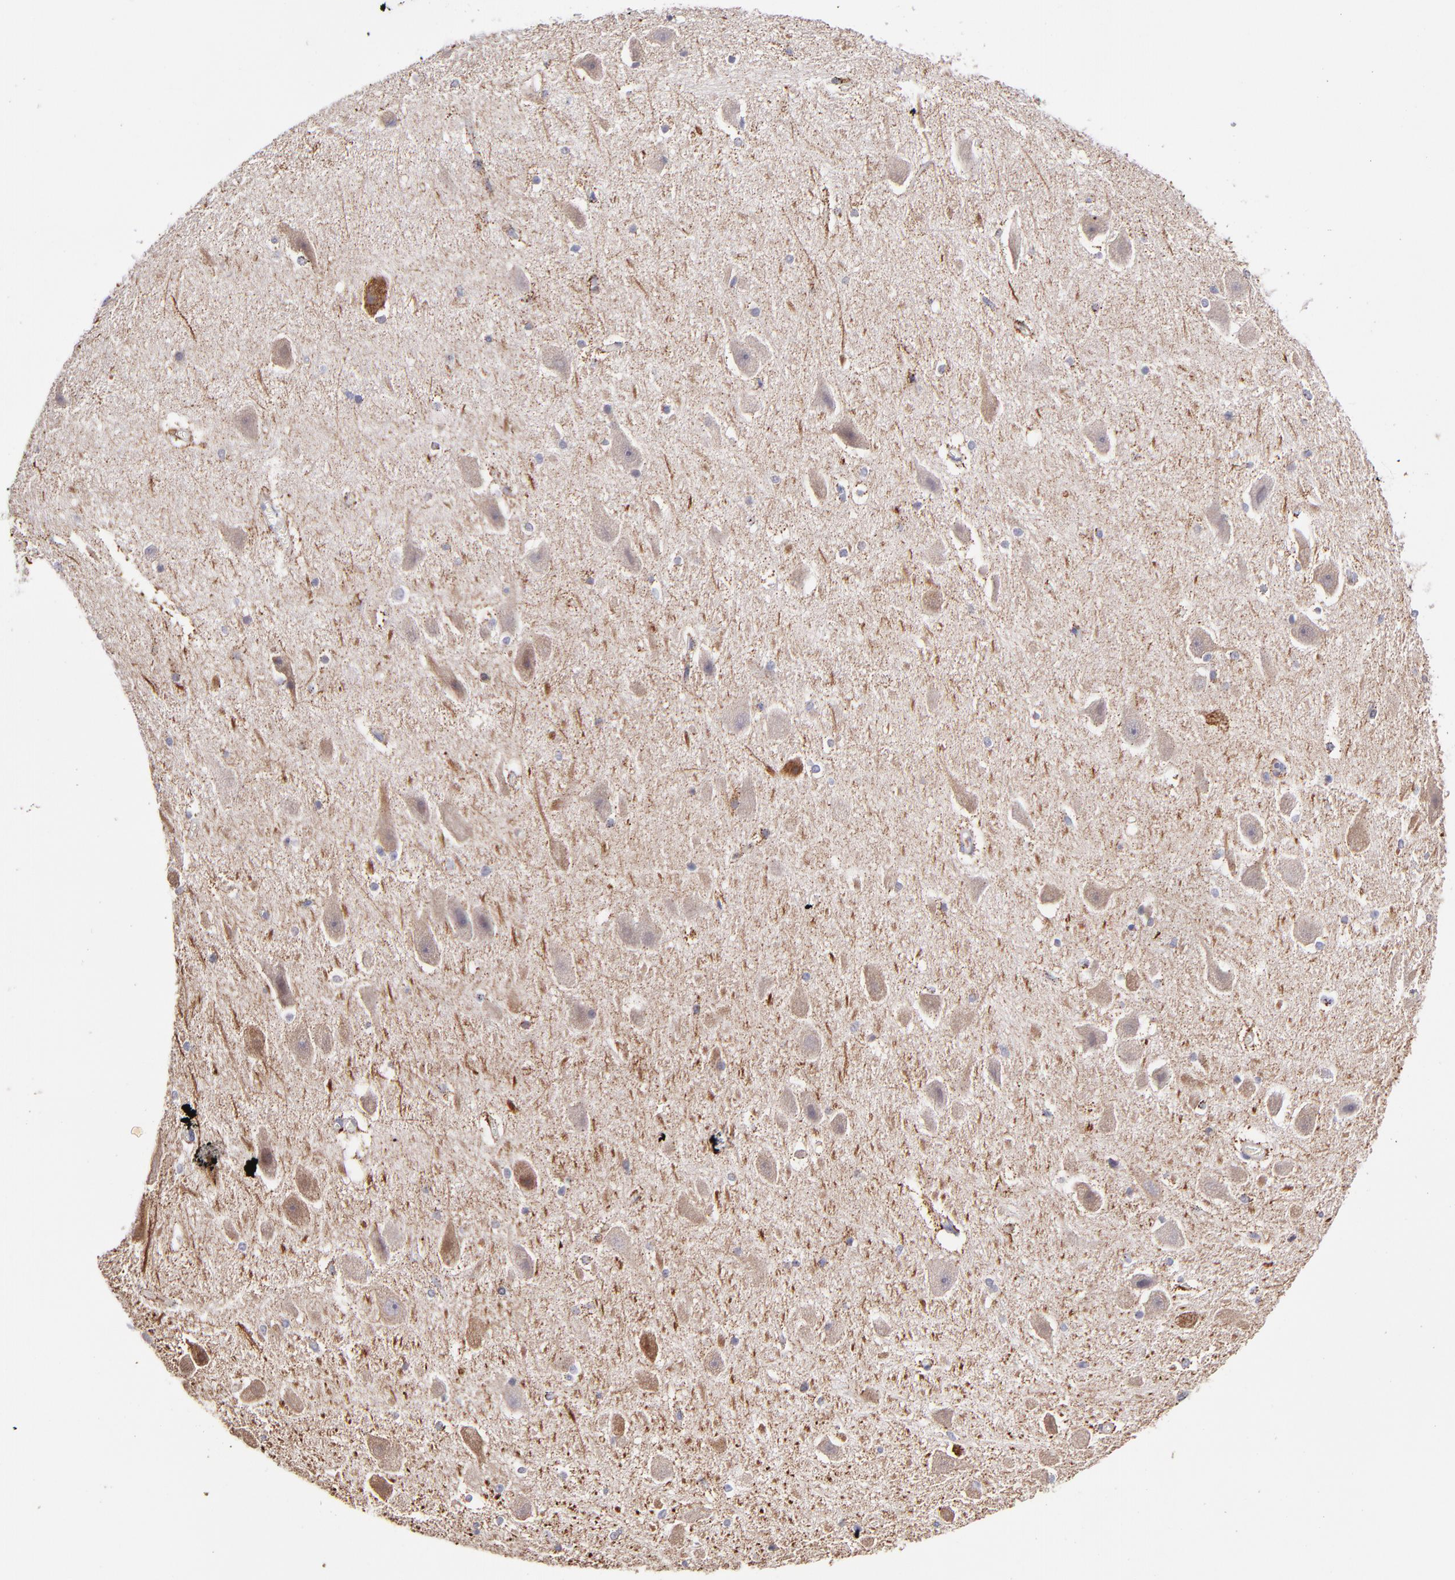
{"staining": {"intensity": "negative", "quantity": "none", "location": "none"}, "tissue": "hippocampus", "cell_type": "Glial cells", "image_type": "normal", "snomed": [{"axis": "morphology", "description": "Normal tissue, NOS"}, {"axis": "topography", "description": "Hippocampus"}], "caption": "Glial cells show no significant protein positivity in unremarkable hippocampus.", "gene": "GLDC", "patient": {"sex": "female", "age": 19}}